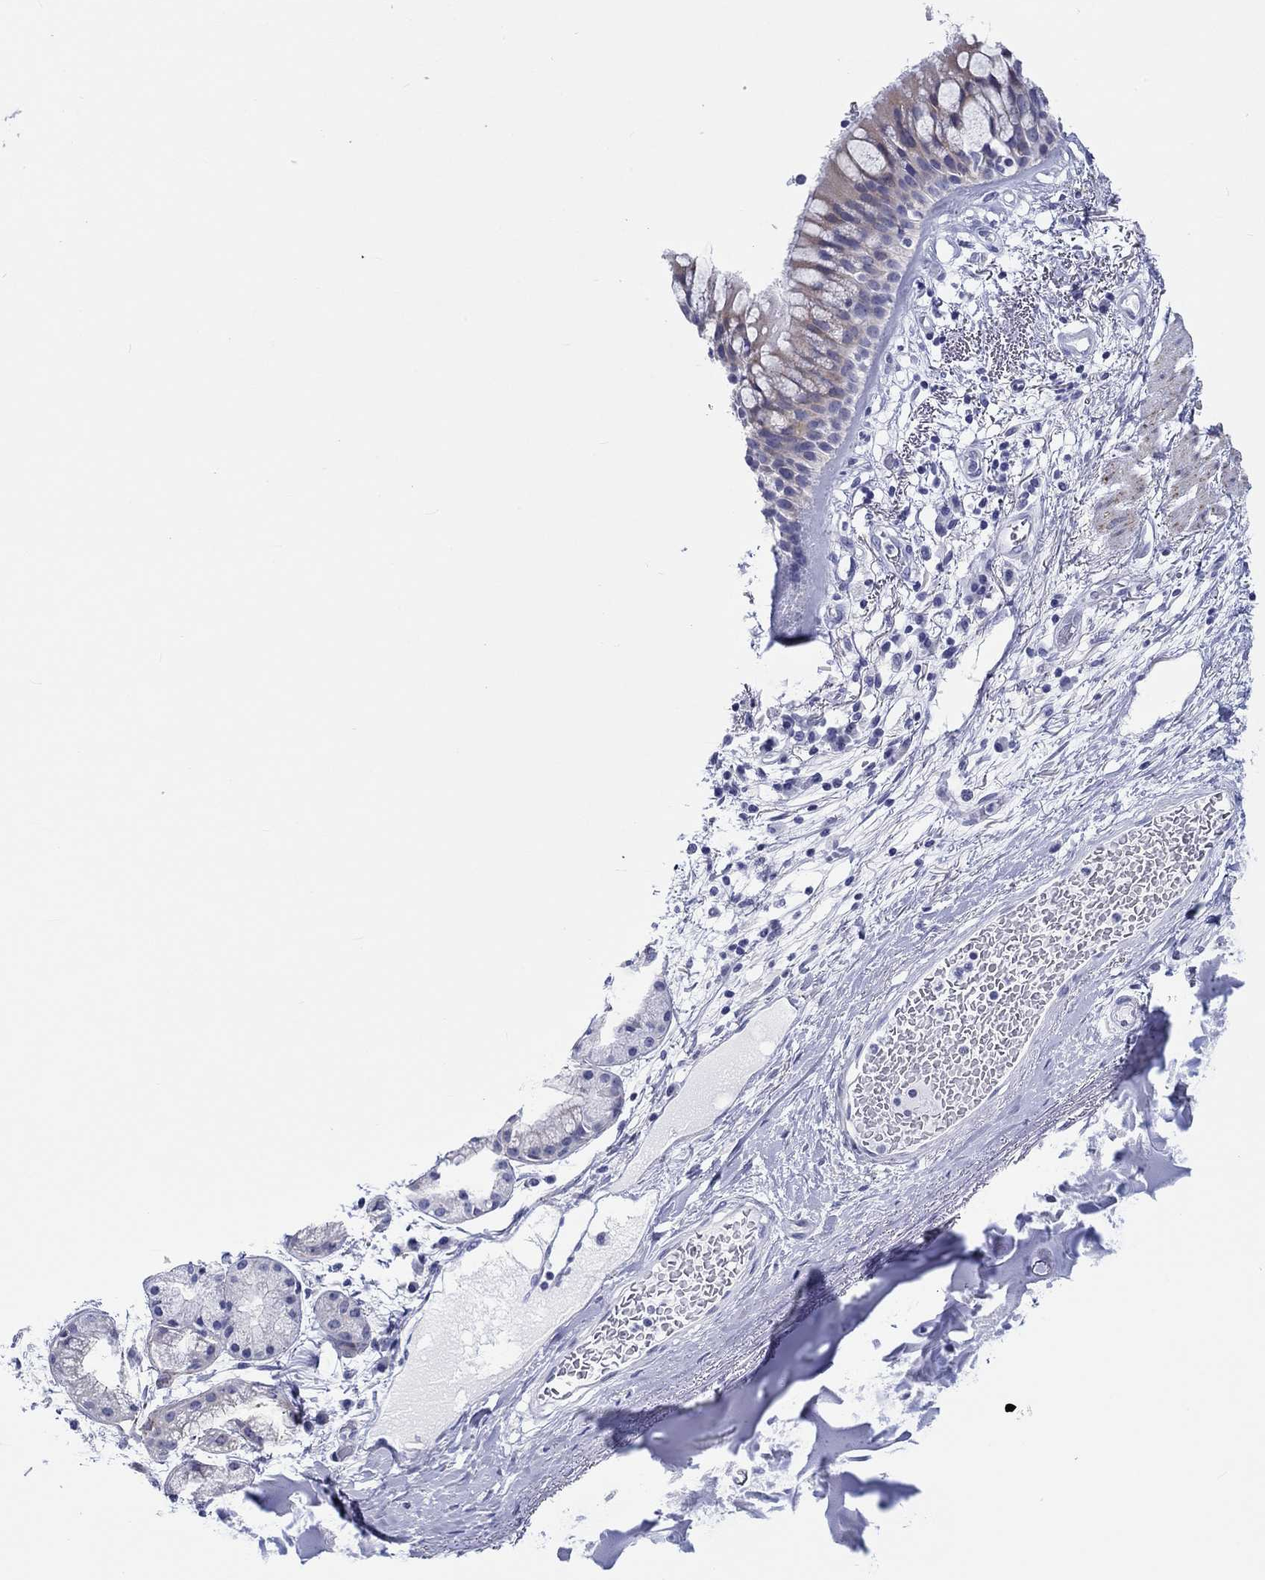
{"staining": {"intensity": "weak", "quantity": "<25%", "location": "cytoplasmic/membranous"}, "tissue": "bronchus", "cell_type": "Respiratory epithelial cells", "image_type": "normal", "snomed": [{"axis": "morphology", "description": "Normal tissue, NOS"}, {"axis": "topography", "description": "Bronchus"}, {"axis": "topography", "description": "Lung"}], "caption": "This is an IHC histopathology image of benign bronchus. There is no expression in respiratory epithelial cells.", "gene": "H1", "patient": {"sex": "female", "age": 57}}